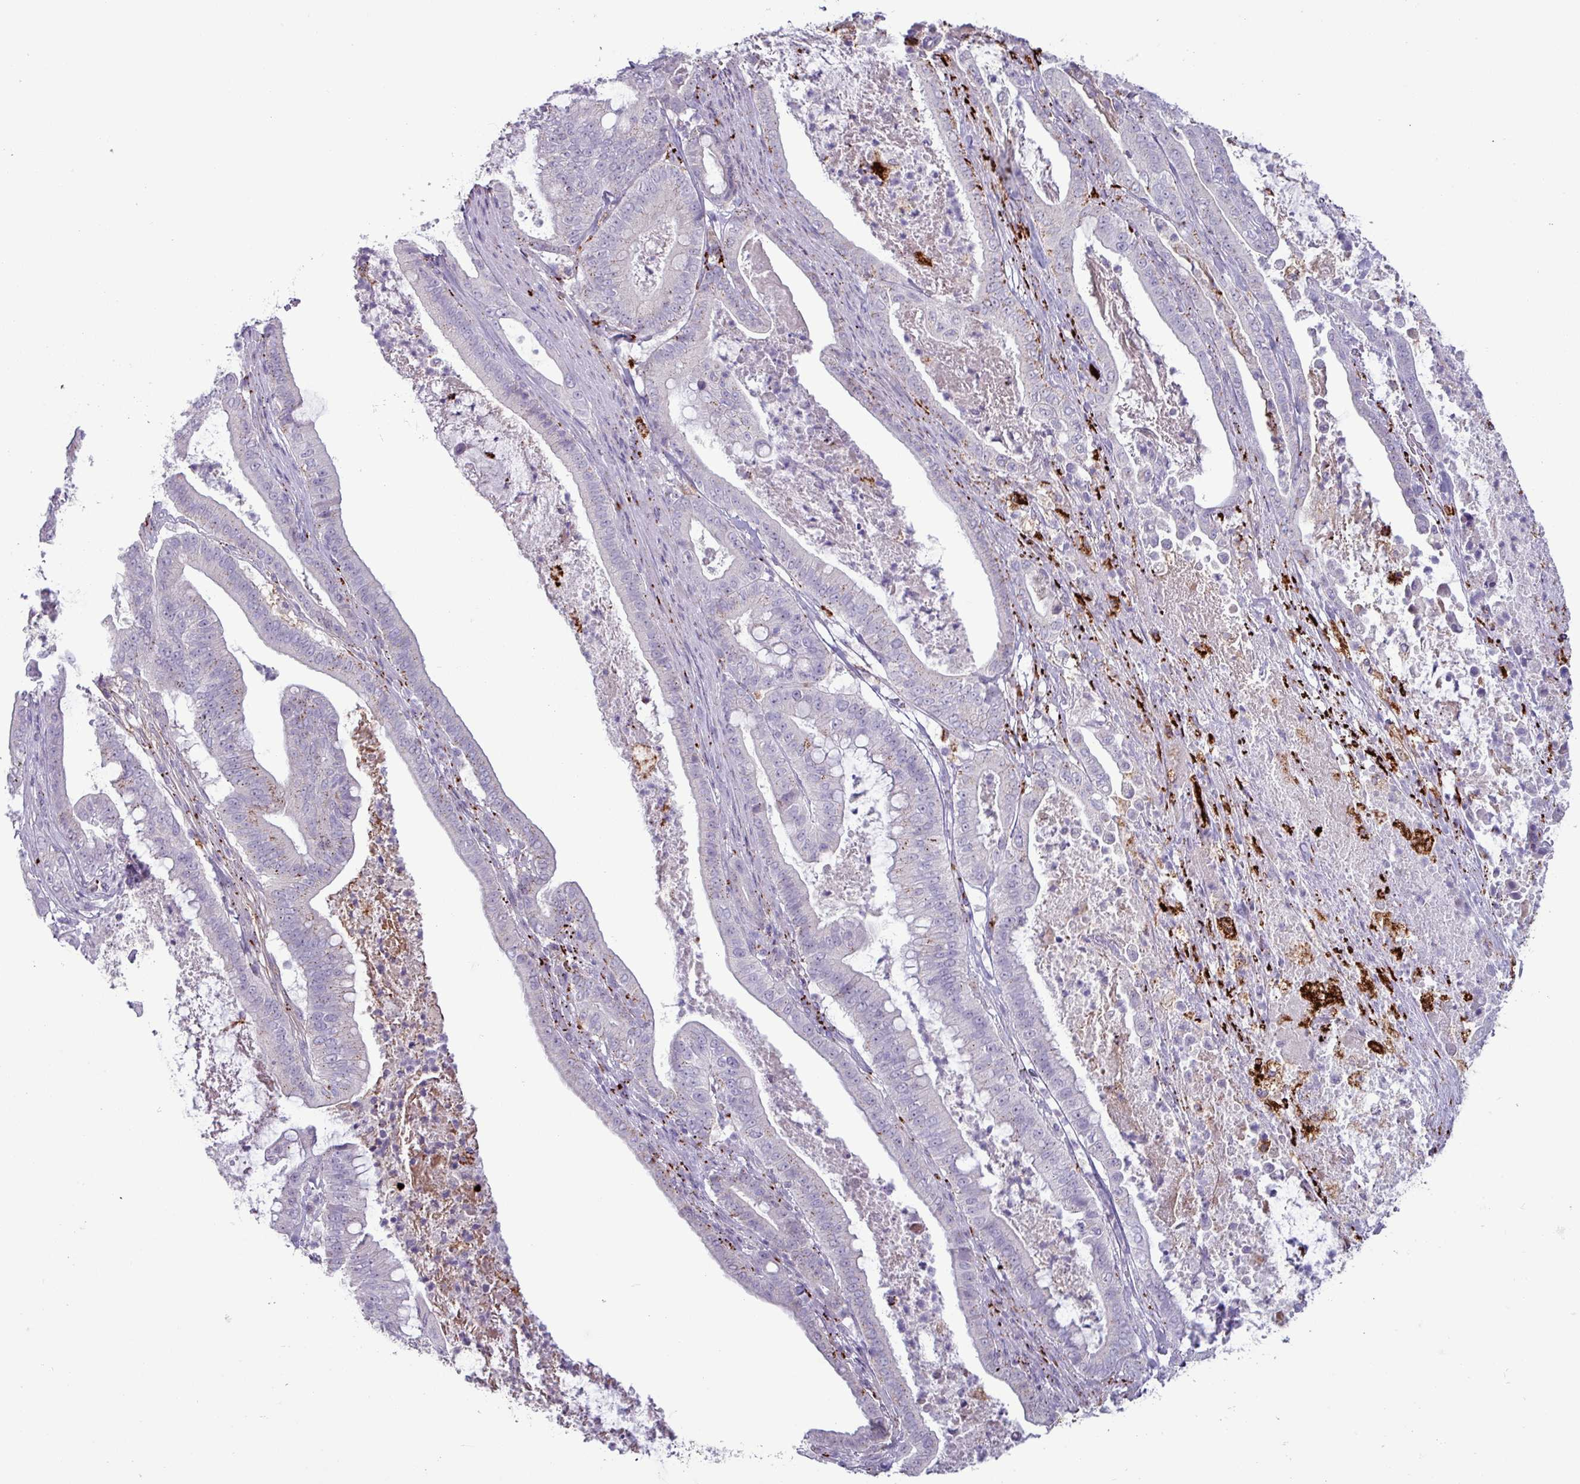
{"staining": {"intensity": "negative", "quantity": "none", "location": "none"}, "tissue": "pancreatic cancer", "cell_type": "Tumor cells", "image_type": "cancer", "snomed": [{"axis": "morphology", "description": "Adenocarcinoma, NOS"}, {"axis": "topography", "description": "Pancreas"}], "caption": "Histopathology image shows no protein staining in tumor cells of pancreatic cancer tissue. (Immunohistochemistry, brightfield microscopy, high magnification).", "gene": "PLIN2", "patient": {"sex": "male", "age": 71}}